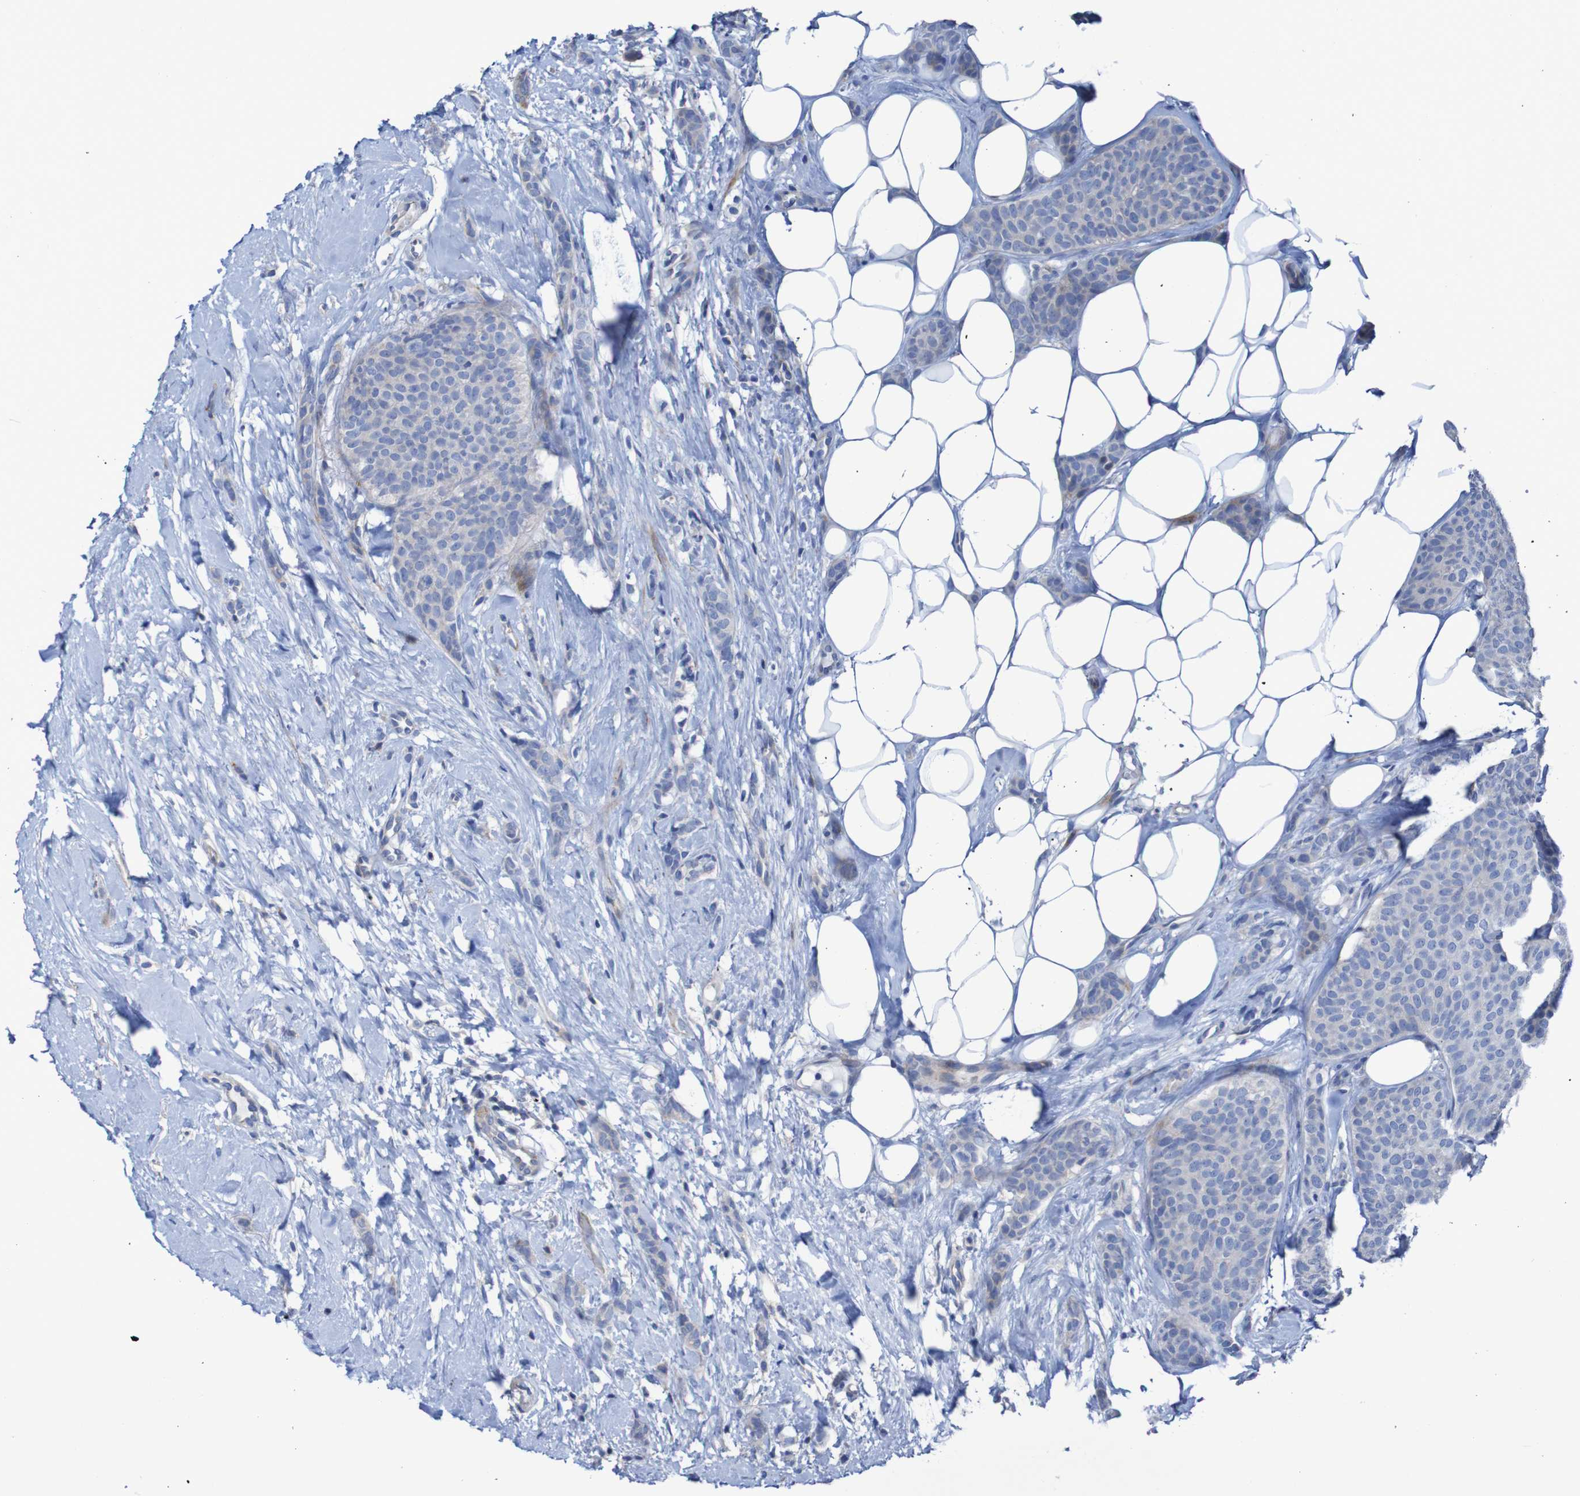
{"staining": {"intensity": "negative", "quantity": "none", "location": "none"}, "tissue": "breast cancer", "cell_type": "Tumor cells", "image_type": "cancer", "snomed": [{"axis": "morphology", "description": "Lobular carcinoma"}, {"axis": "topography", "description": "Skin"}, {"axis": "topography", "description": "Breast"}], "caption": "Immunohistochemistry image of neoplastic tissue: human breast lobular carcinoma stained with DAB (3,3'-diaminobenzidine) reveals no significant protein staining in tumor cells.", "gene": "RNF182", "patient": {"sex": "female", "age": 46}}